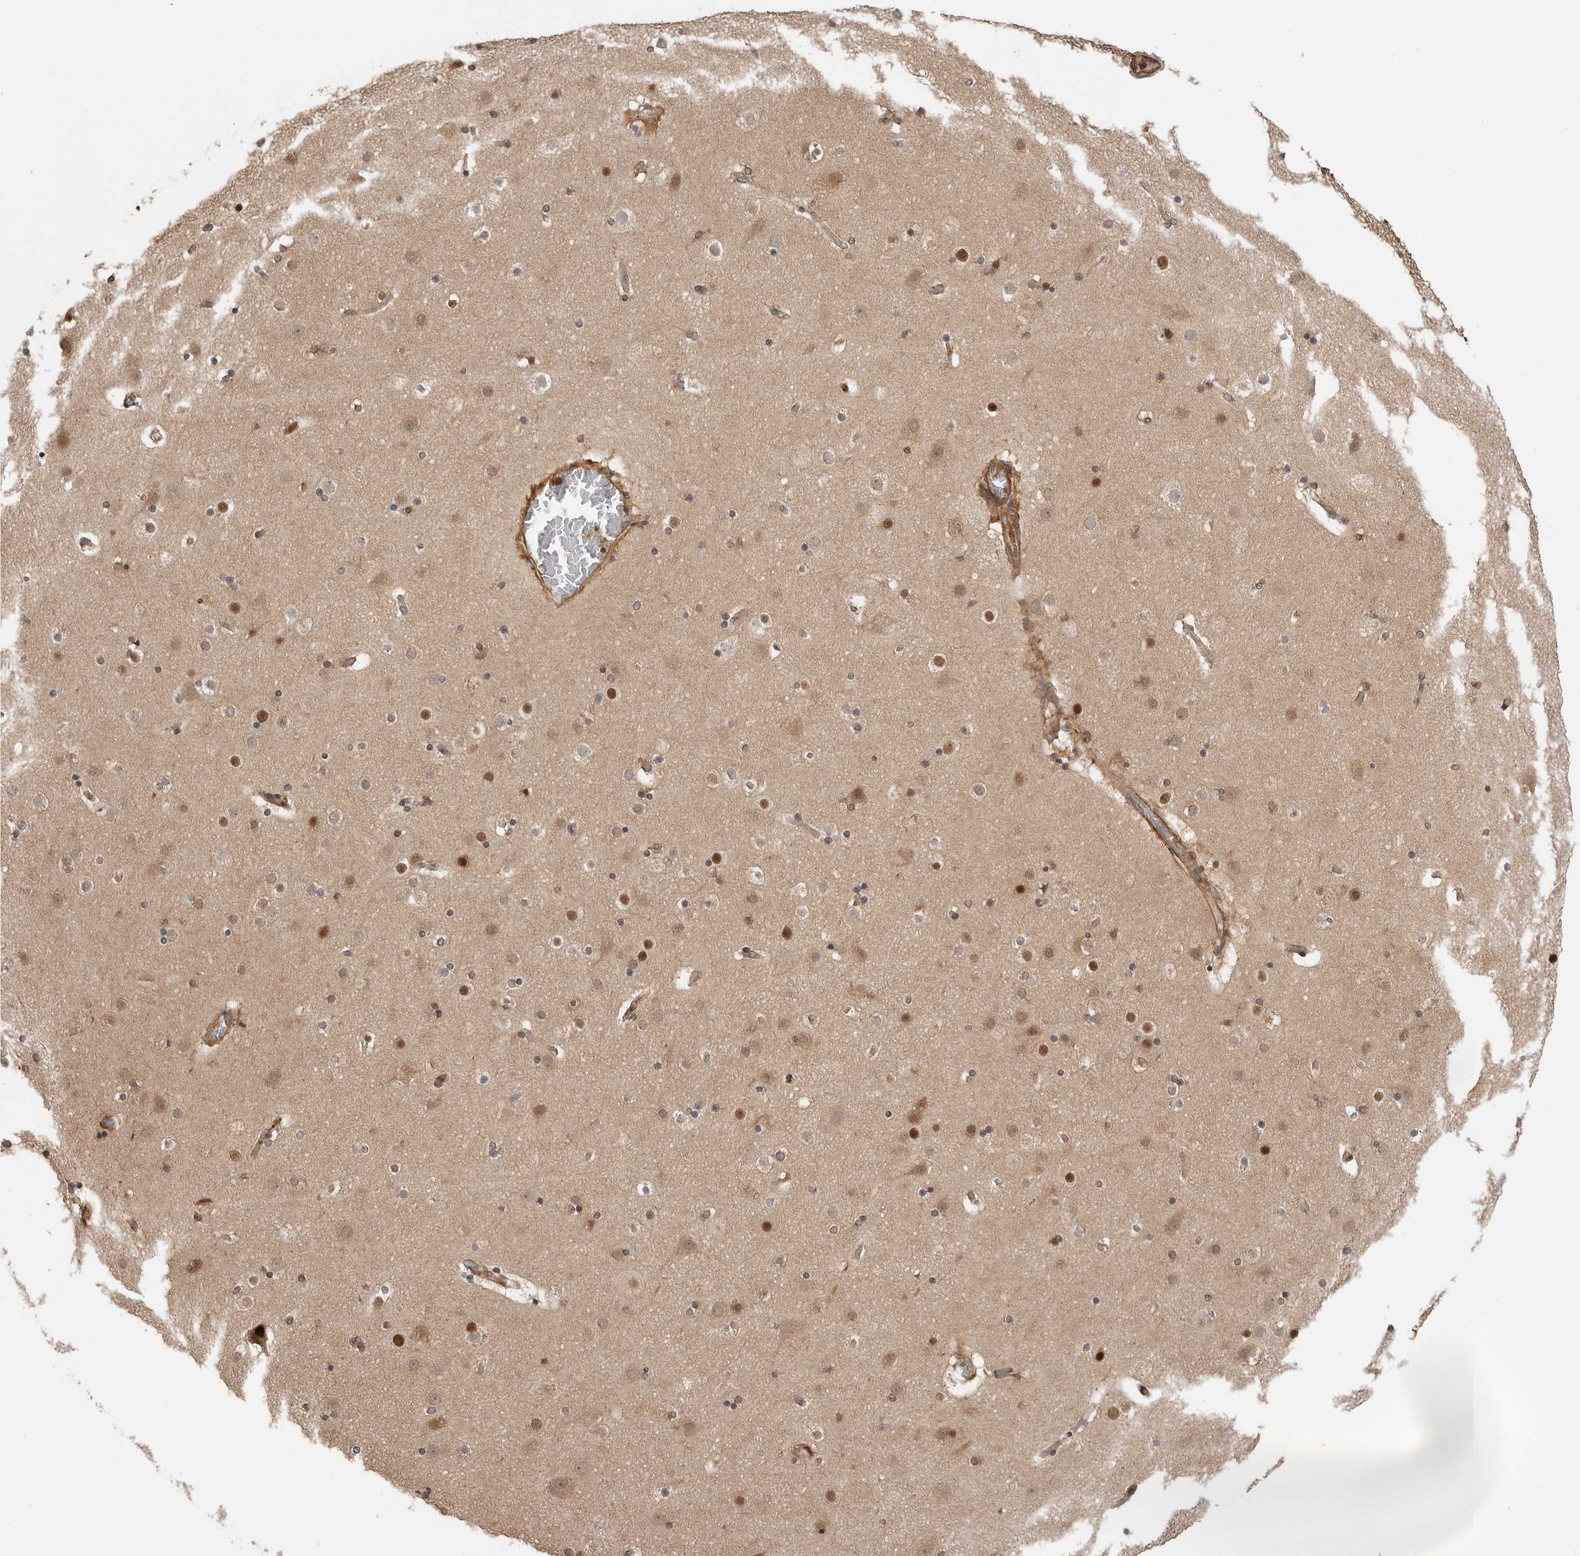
{"staining": {"intensity": "weak", "quantity": ">75%", "location": "cytoplasmic/membranous"}, "tissue": "cerebral cortex", "cell_type": "Endothelial cells", "image_type": "normal", "snomed": [{"axis": "morphology", "description": "Normal tissue, NOS"}, {"axis": "topography", "description": "Cerebral cortex"}], "caption": "Immunohistochemistry (IHC) of normal human cerebral cortex exhibits low levels of weak cytoplasmic/membranous expression in about >75% of endothelial cells.", "gene": "ERN1", "patient": {"sex": "male", "age": 57}}